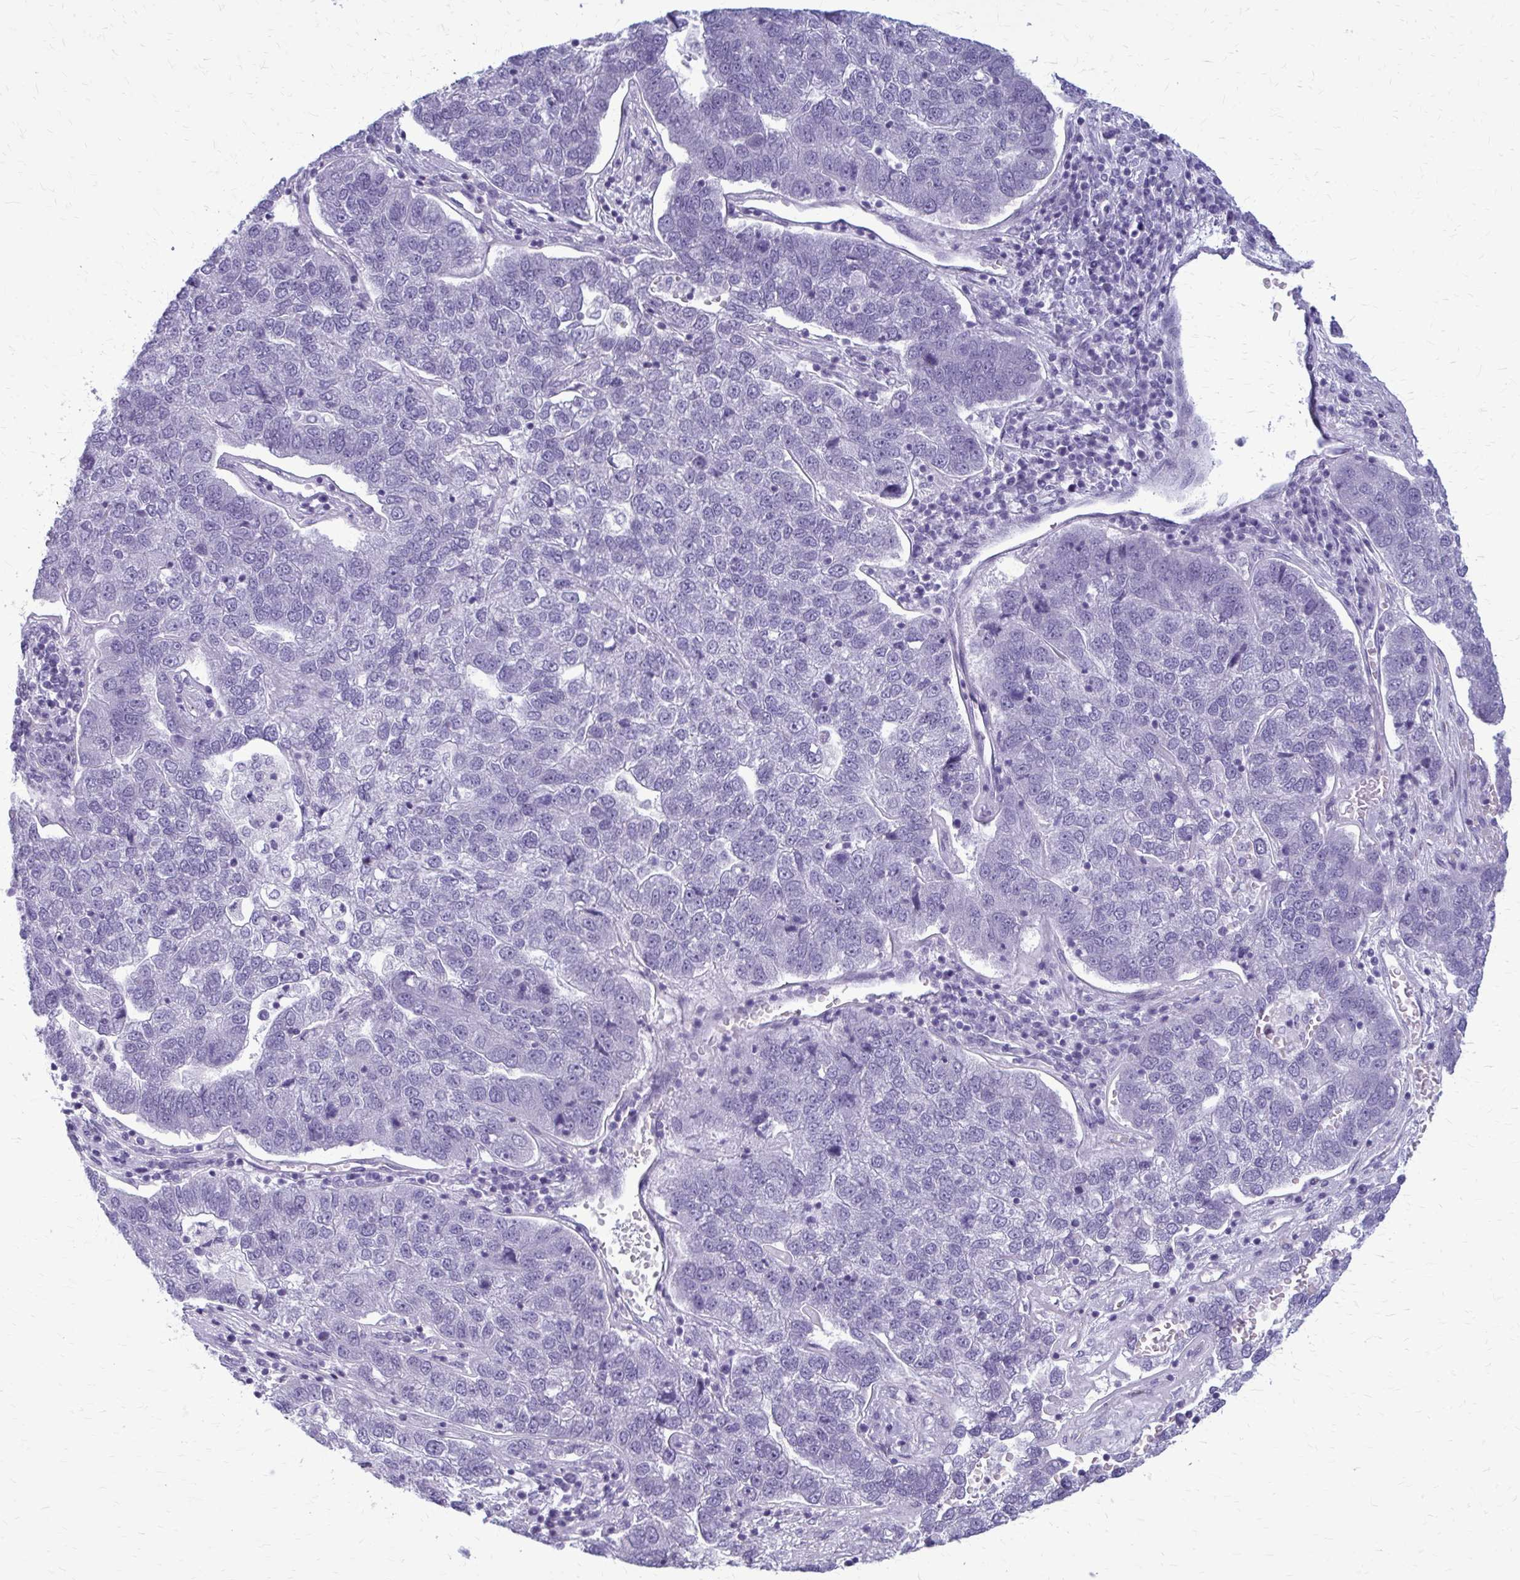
{"staining": {"intensity": "negative", "quantity": "none", "location": "none"}, "tissue": "pancreatic cancer", "cell_type": "Tumor cells", "image_type": "cancer", "snomed": [{"axis": "morphology", "description": "Adenocarcinoma, NOS"}, {"axis": "topography", "description": "Pancreas"}], "caption": "An immunohistochemistry (IHC) histopathology image of pancreatic adenocarcinoma is shown. There is no staining in tumor cells of pancreatic adenocarcinoma. (DAB (3,3'-diaminobenzidine) immunohistochemistry with hematoxylin counter stain).", "gene": "CASQ2", "patient": {"sex": "female", "age": 61}}